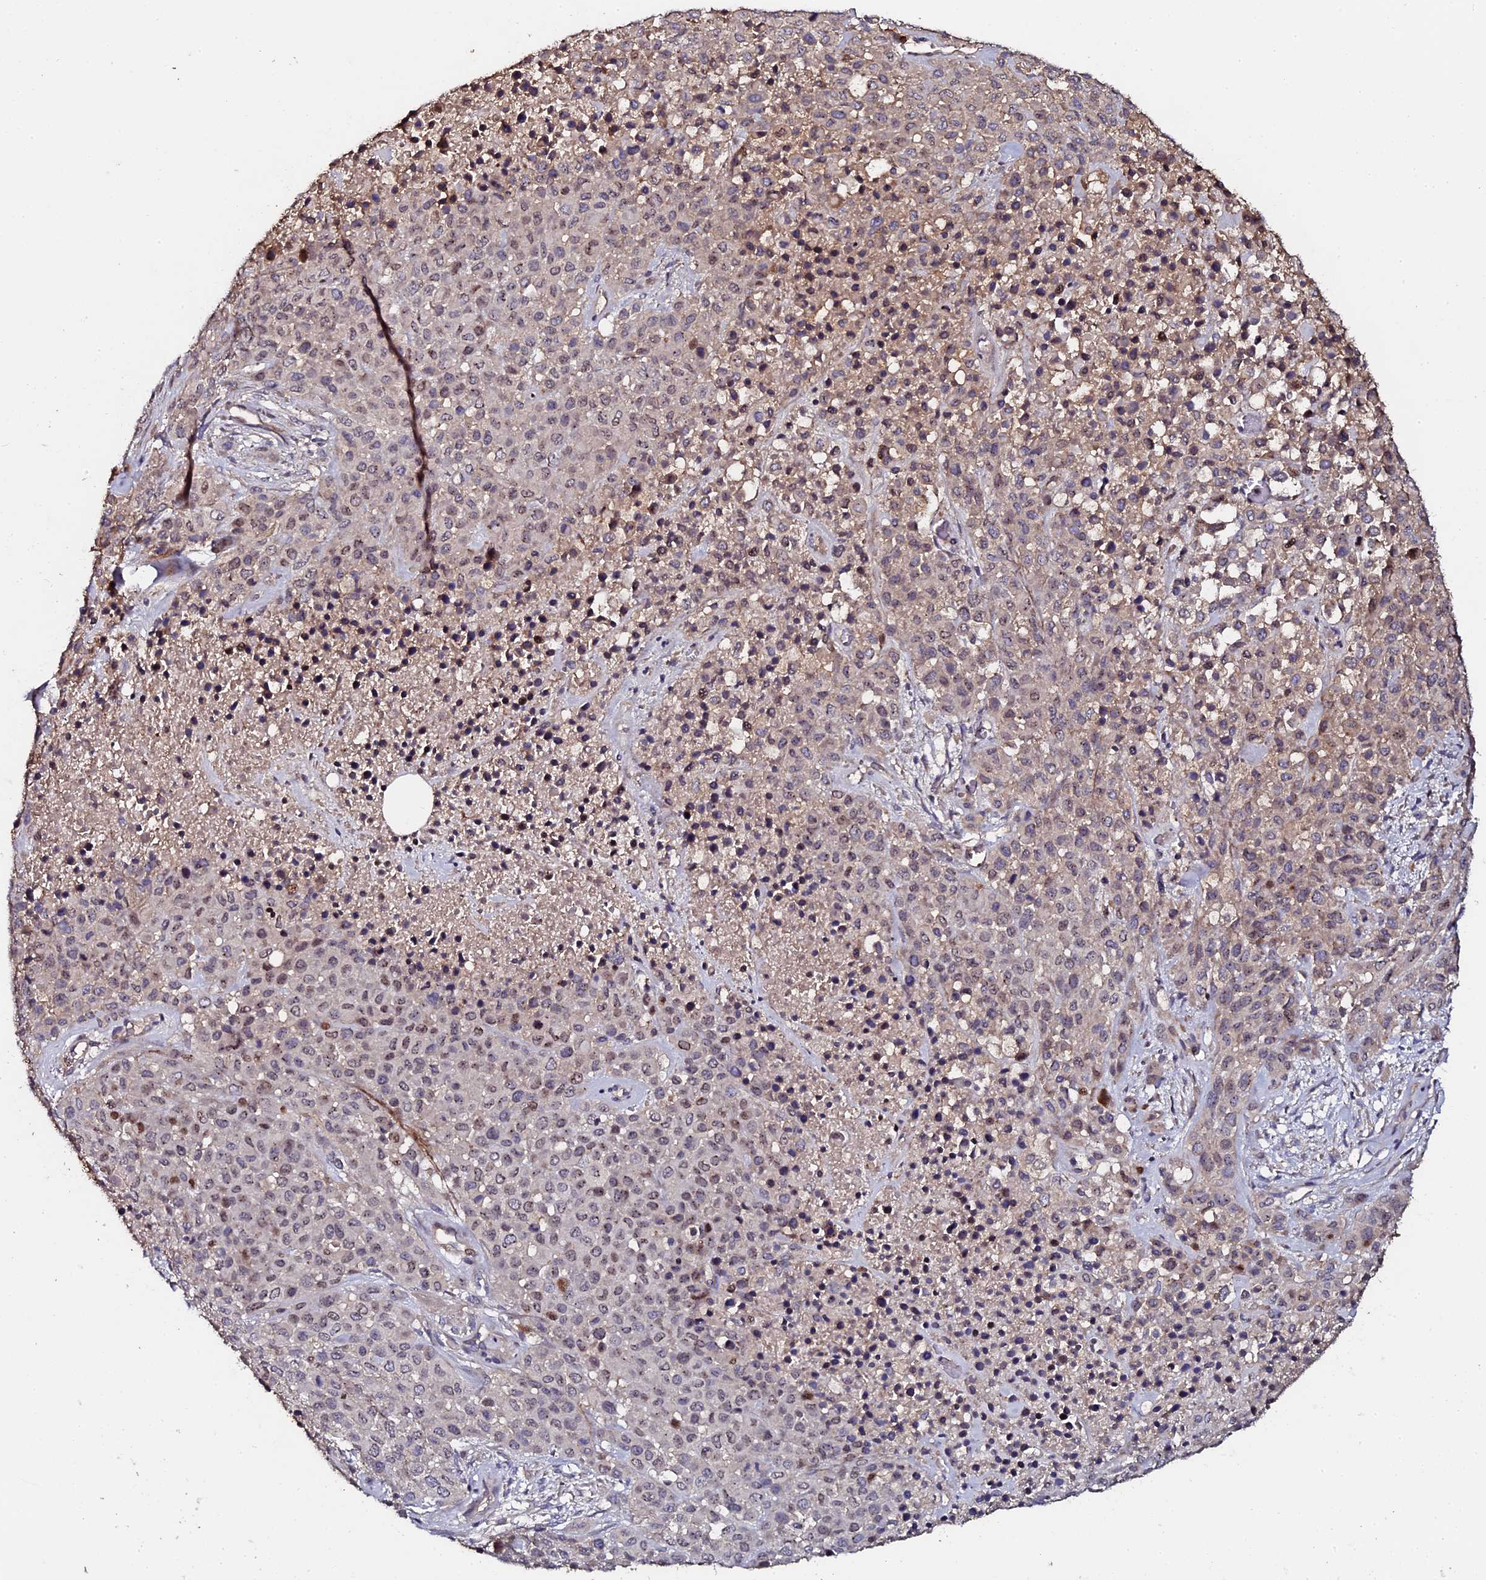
{"staining": {"intensity": "weak", "quantity": "25%-75%", "location": "nuclear"}, "tissue": "melanoma", "cell_type": "Tumor cells", "image_type": "cancer", "snomed": [{"axis": "morphology", "description": "Malignant melanoma, Metastatic site"}, {"axis": "topography", "description": "Skin"}], "caption": "Malignant melanoma (metastatic site) stained for a protein (brown) reveals weak nuclear positive positivity in approximately 25%-75% of tumor cells.", "gene": "LYG2", "patient": {"sex": "female", "age": 81}}